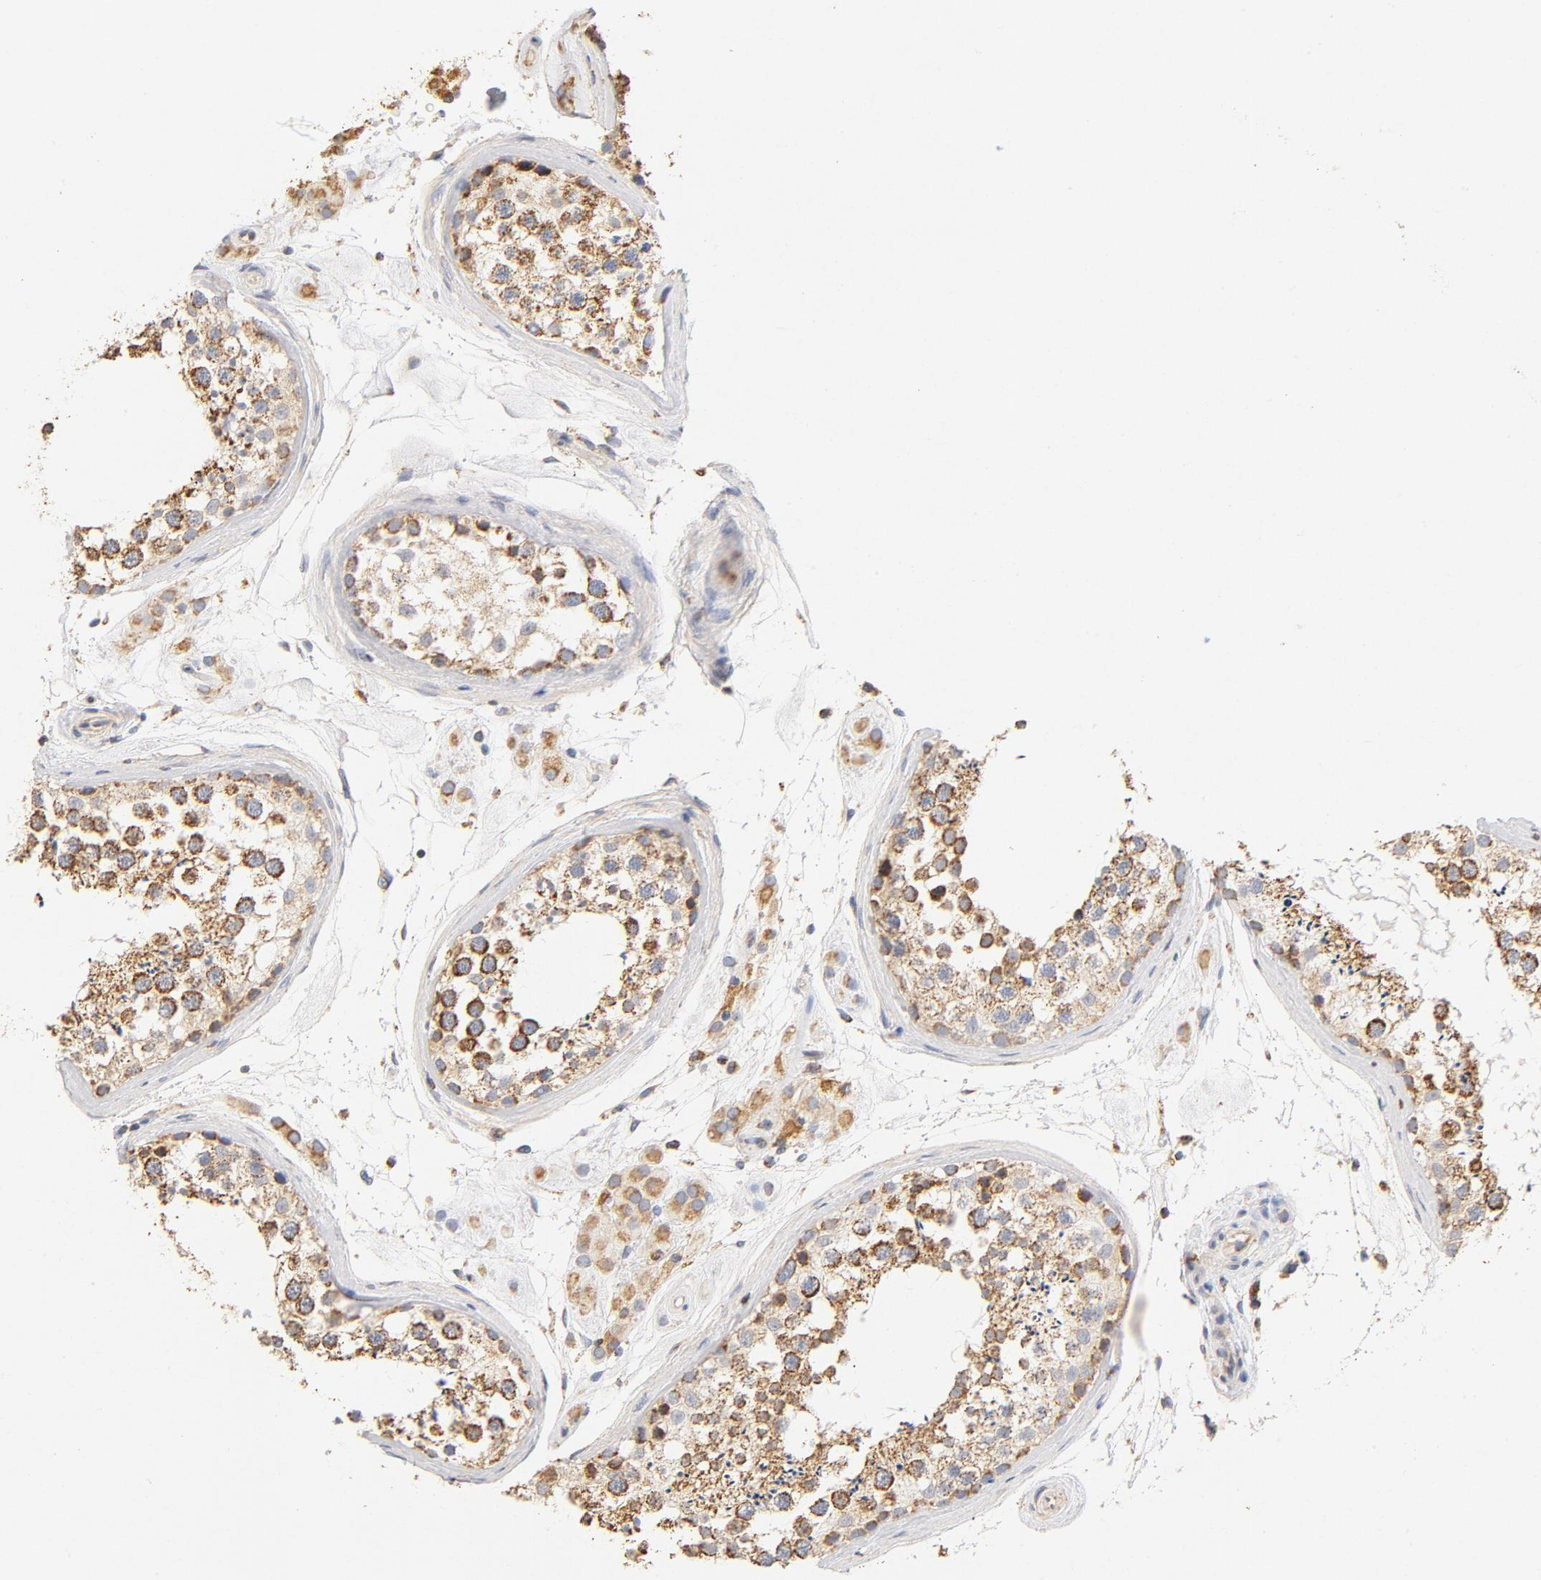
{"staining": {"intensity": "moderate", "quantity": ">75%", "location": "cytoplasmic/membranous"}, "tissue": "testis", "cell_type": "Cells in seminiferous ducts", "image_type": "normal", "snomed": [{"axis": "morphology", "description": "Normal tissue, NOS"}, {"axis": "topography", "description": "Testis"}], "caption": "Immunohistochemistry (IHC) photomicrograph of normal testis stained for a protein (brown), which demonstrates medium levels of moderate cytoplasmic/membranous positivity in about >75% of cells in seminiferous ducts.", "gene": "COX4I1", "patient": {"sex": "male", "age": 46}}